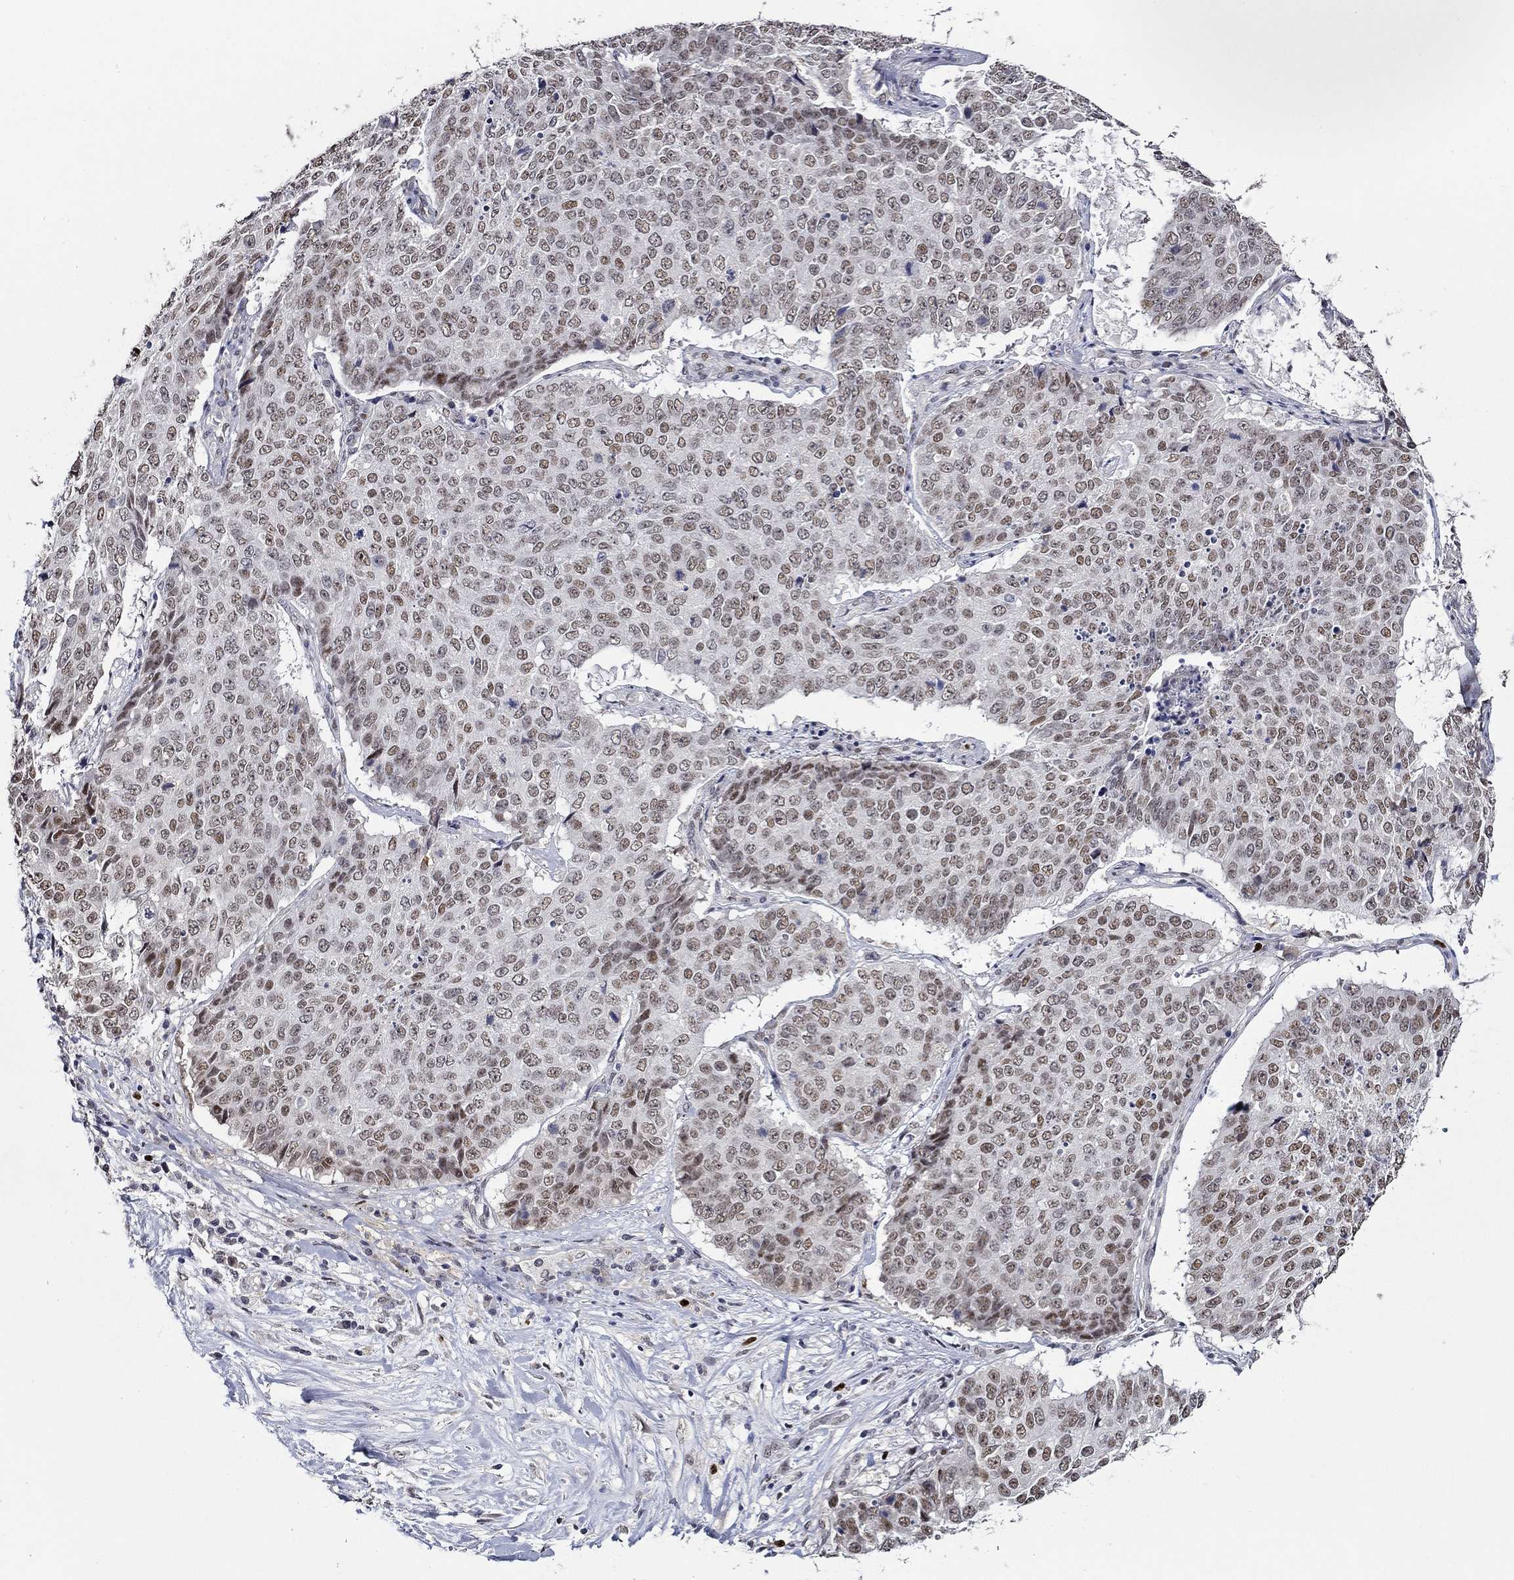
{"staining": {"intensity": "moderate", "quantity": "<25%", "location": "nuclear"}, "tissue": "lung cancer", "cell_type": "Tumor cells", "image_type": "cancer", "snomed": [{"axis": "morphology", "description": "Normal tissue, NOS"}, {"axis": "morphology", "description": "Squamous cell carcinoma, NOS"}, {"axis": "topography", "description": "Bronchus"}, {"axis": "topography", "description": "Lung"}], "caption": "The immunohistochemical stain labels moderate nuclear expression in tumor cells of squamous cell carcinoma (lung) tissue. The staining was performed using DAB, with brown indicating positive protein expression. Nuclei are stained blue with hematoxylin.", "gene": "GATA2", "patient": {"sex": "male", "age": 64}}